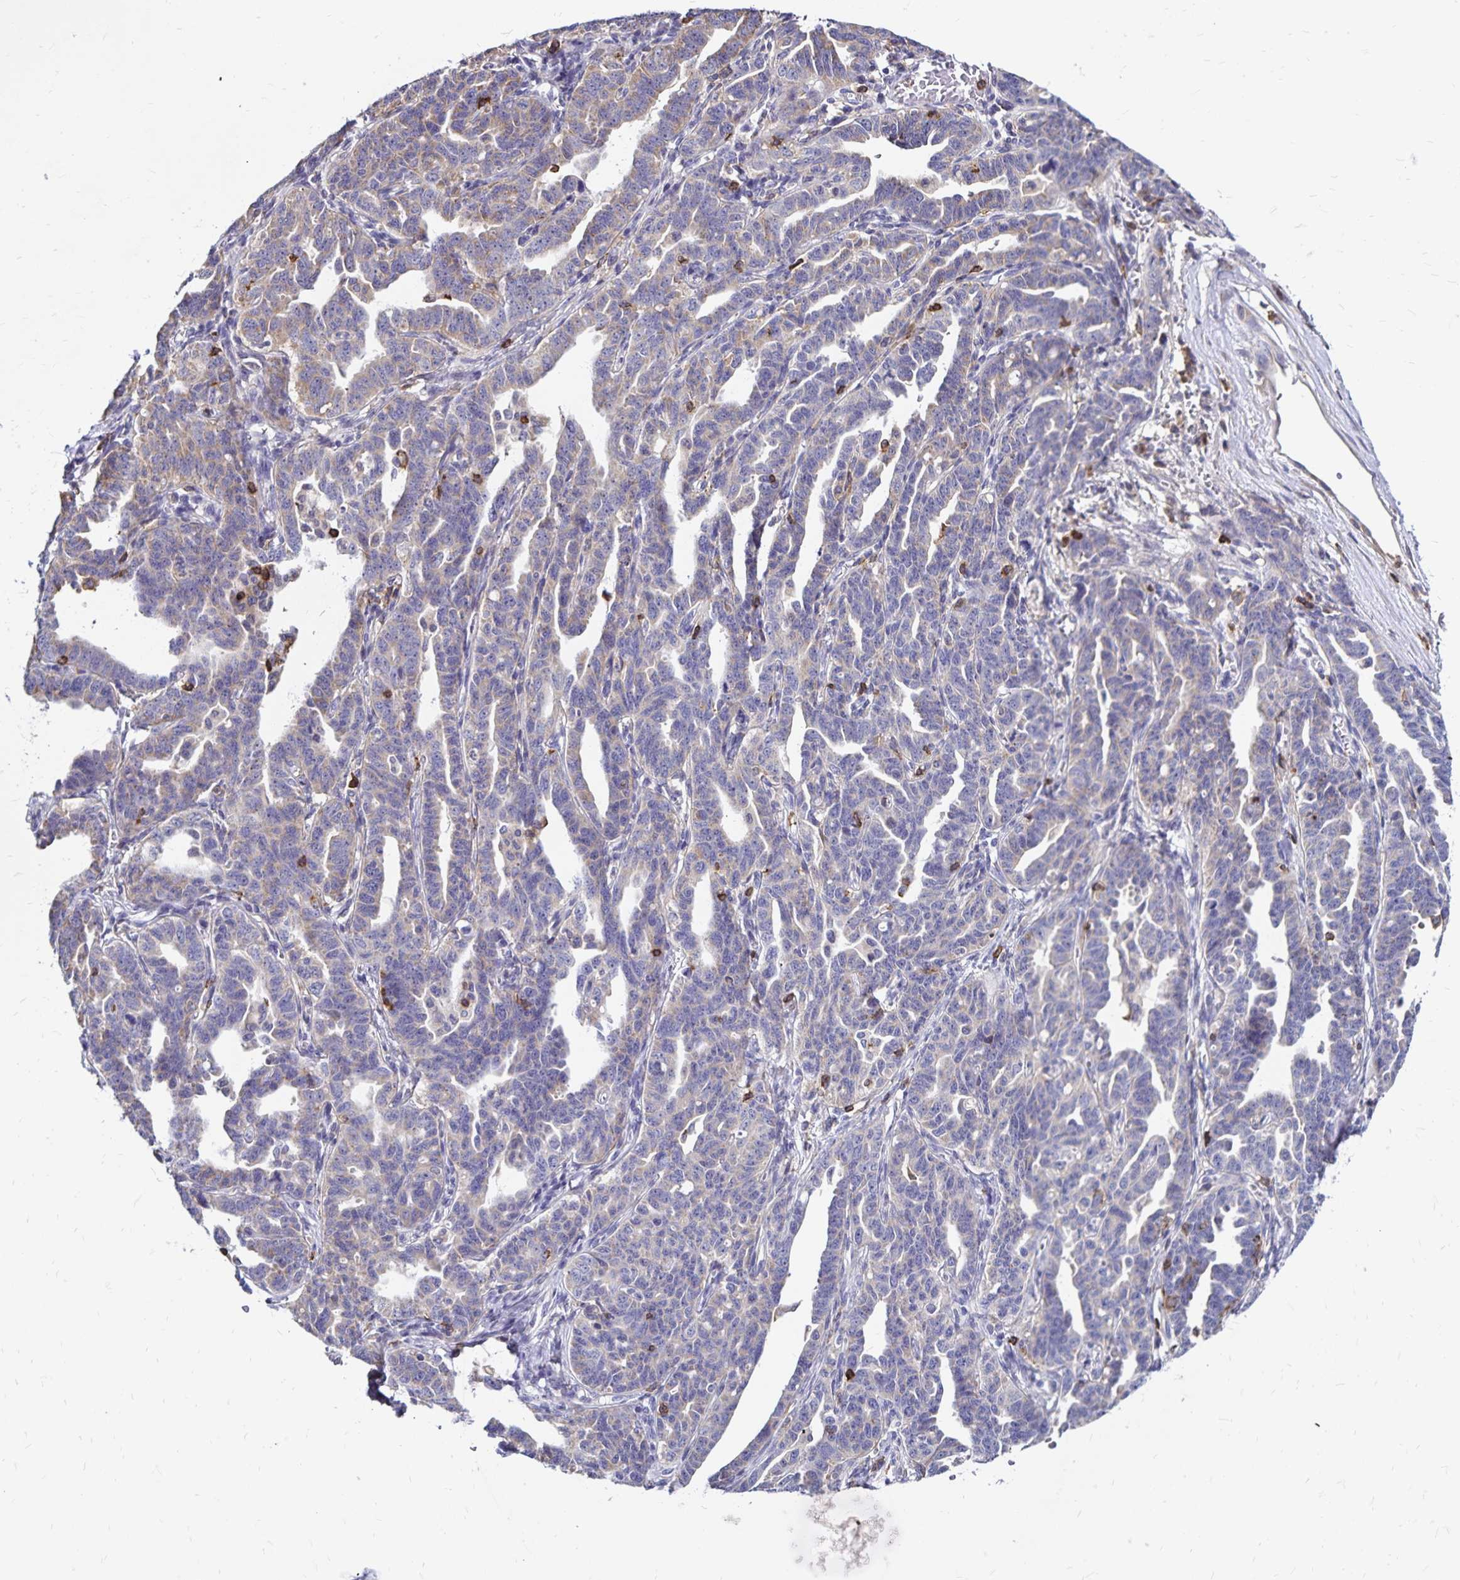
{"staining": {"intensity": "negative", "quantity": "none", "location": "none"}, "tissue": "ovarian cancer", "cell_type": "Tumor cells", "image_type": "cancer", "snomed": [{"axis": "morphology", "description": "Cystadenocarcinoma, serous, NOS"}, {"axis": "topography", "description": "Ovary"}], "caption": "Ovarian serous cystadenocarcinoma was stained to show a protein in brown. There is no significant positivity in tumor cells.", "gene": "NAGPA", "patient": {"sex": "female", "age": 69}}